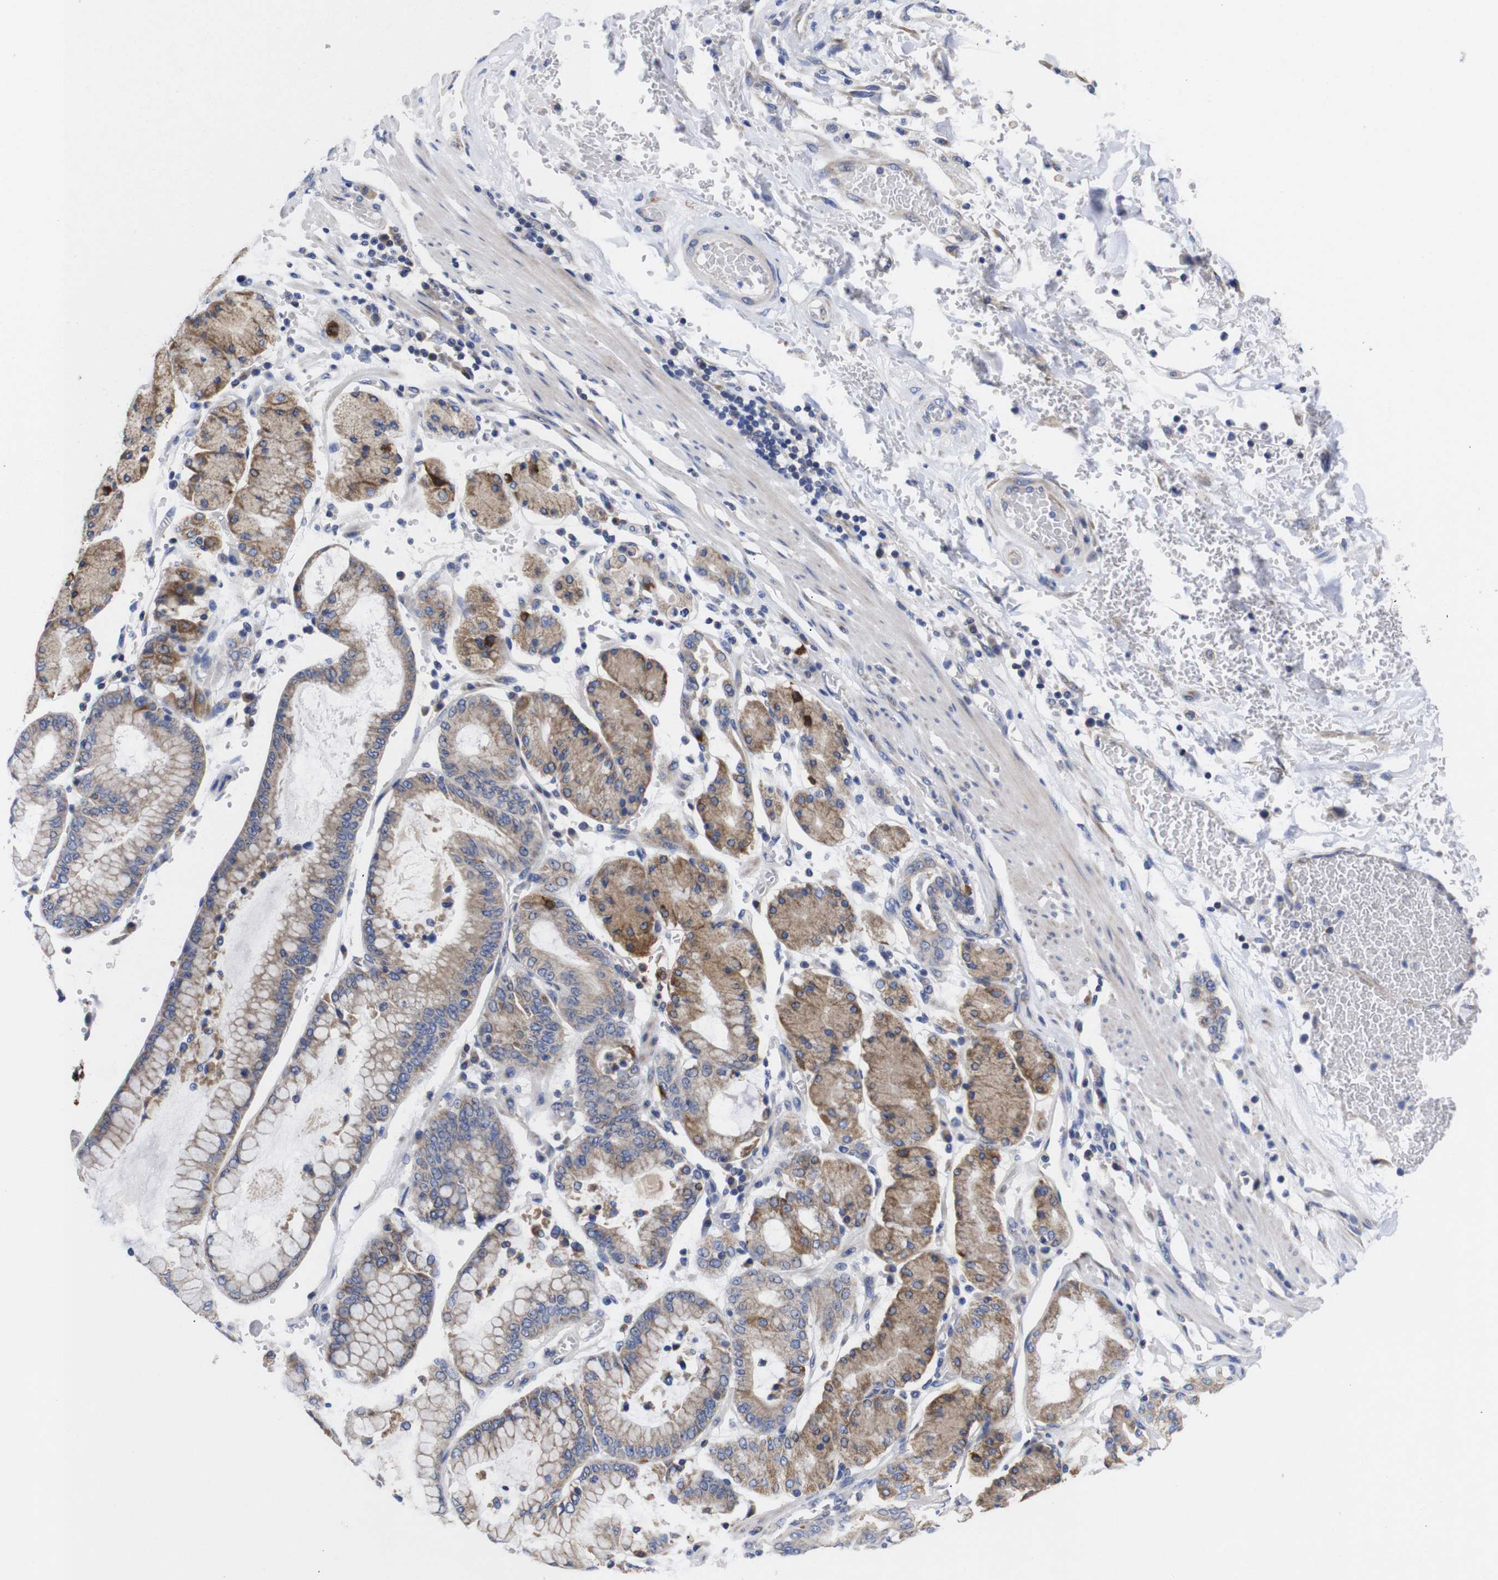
{"staining": {"intensity": "moderate", "quantity": ">75%", "location": "cytoplasmic/membranous"}, "tissue": "stomach cancer", "cell_type": "Tumor cells", "image_type": "cancer", "snomed": [{"axis": "morphology", "description": "Normal tissue, NOS"}, {"axis": "morphology", "description": "Adenocarcinoma, NOS"}, {"axis": "topography", "description": "Stomach, upper"}, {"axis": "topography", "description": "Stomach"}], "caption": "The photomicrograph exhibits staining of stomach cancer (adenocarcinoma), revealing moderate cytoplasmic/membranous protein positivity (brown color) within tumor cells. Ihc stains the protein of interest in brown and the nuclei are stained blue.", "gene": "OPN3", "patient": {"sex": "male", "age": 76}}